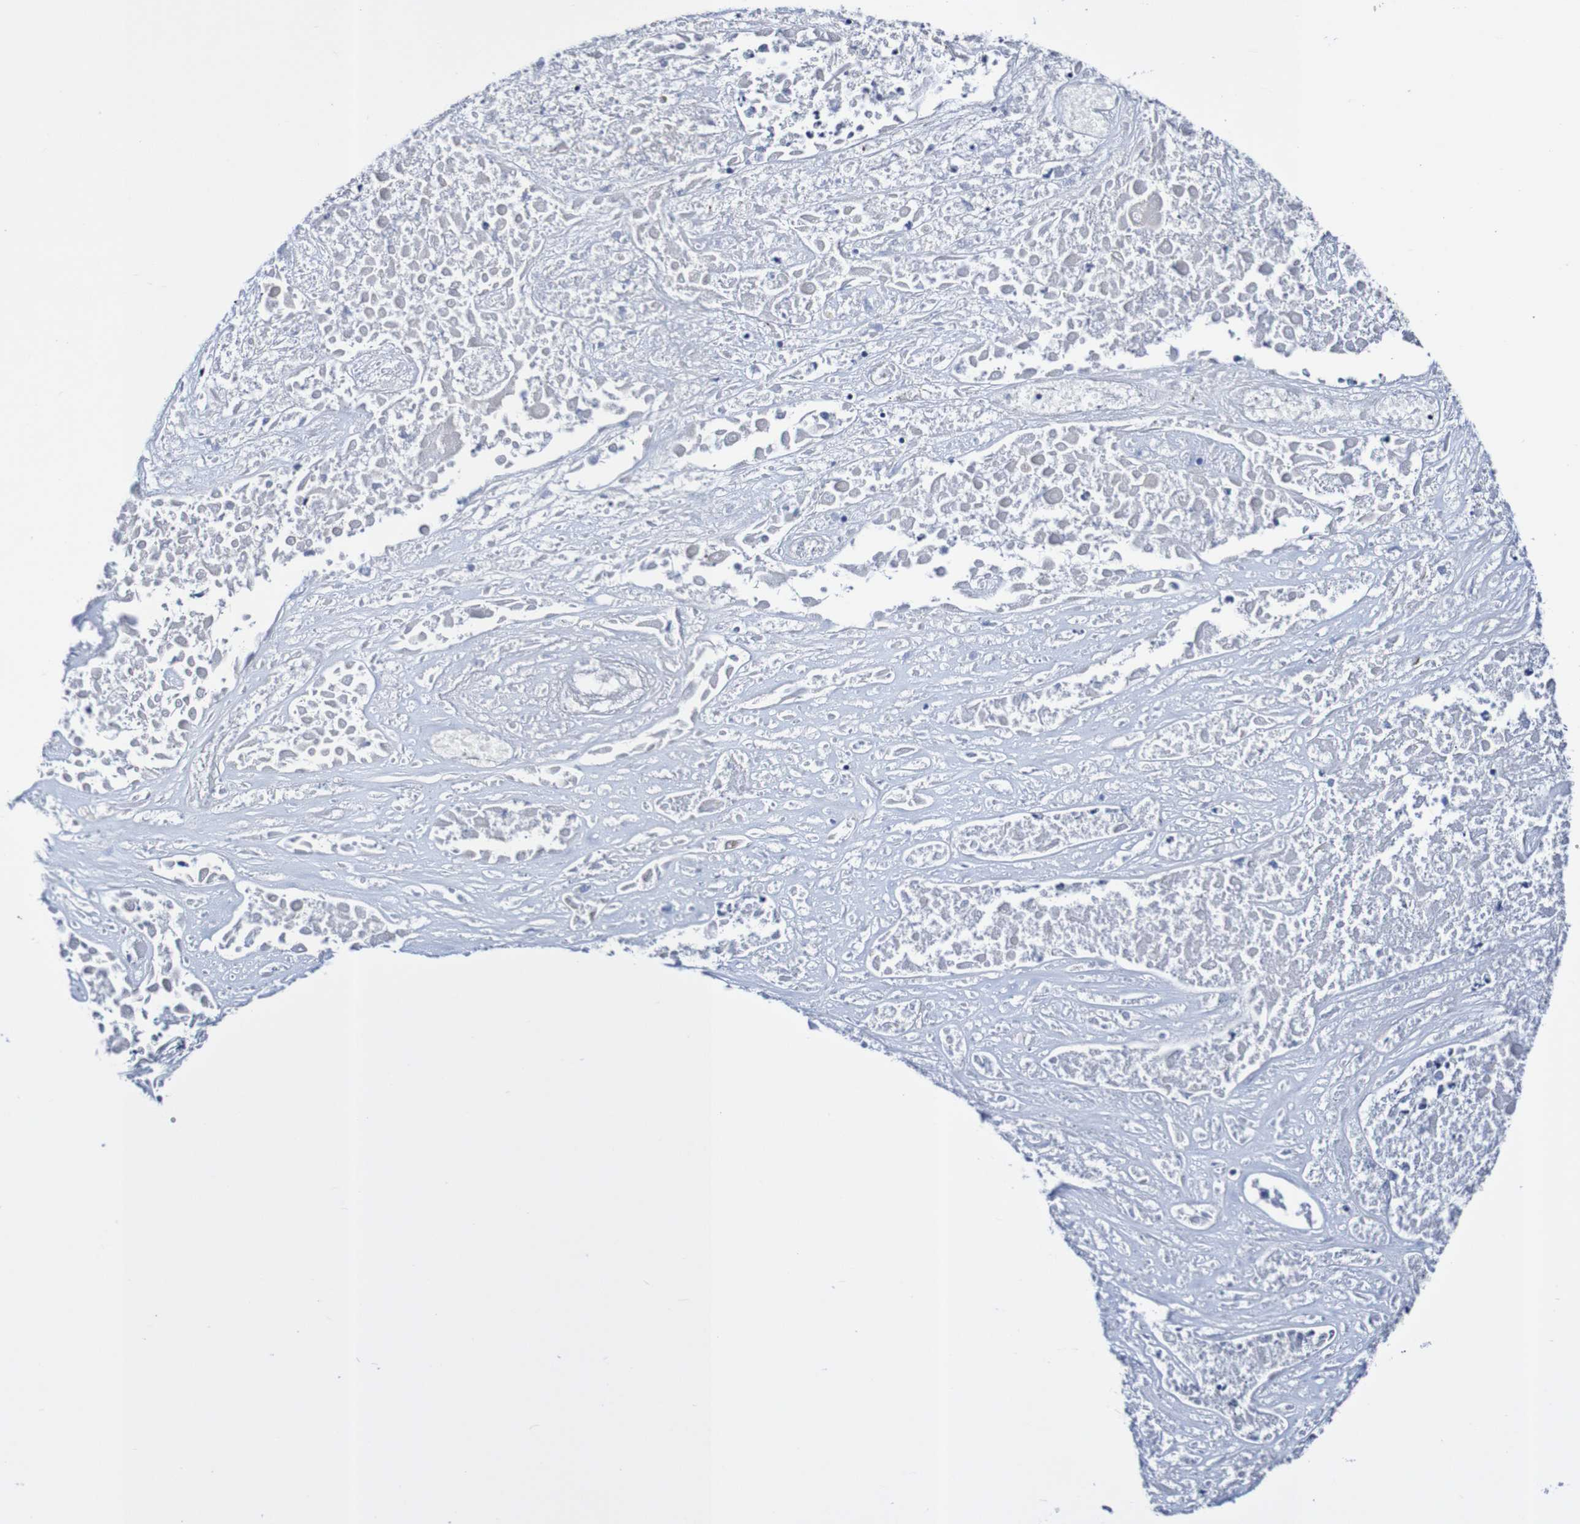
{"staining": {"intensity": "negative", "quantity": "none", "location": "none"}, "tissue": "lung cancer", "cell_type": "Tumor cells", "image_type": "cancer", "snomed": [{"axis": "morphology", "description": "Squamous cell carcinoma, NOS"}, {"axis": "topography", "description": "Lung"}], "caption": "This image is of lung cancer (squamous cell carcinoma) stained with immunohistochemistry (IHC) to label a protein in brown with the nuclei are counter-stained blue. There is no staining in tumor cells. (DAB immunohistochemistry with hematoxylin counter stain).", "gene": "ACVR1C", "patient": {"sex": "male", "age": 71}}